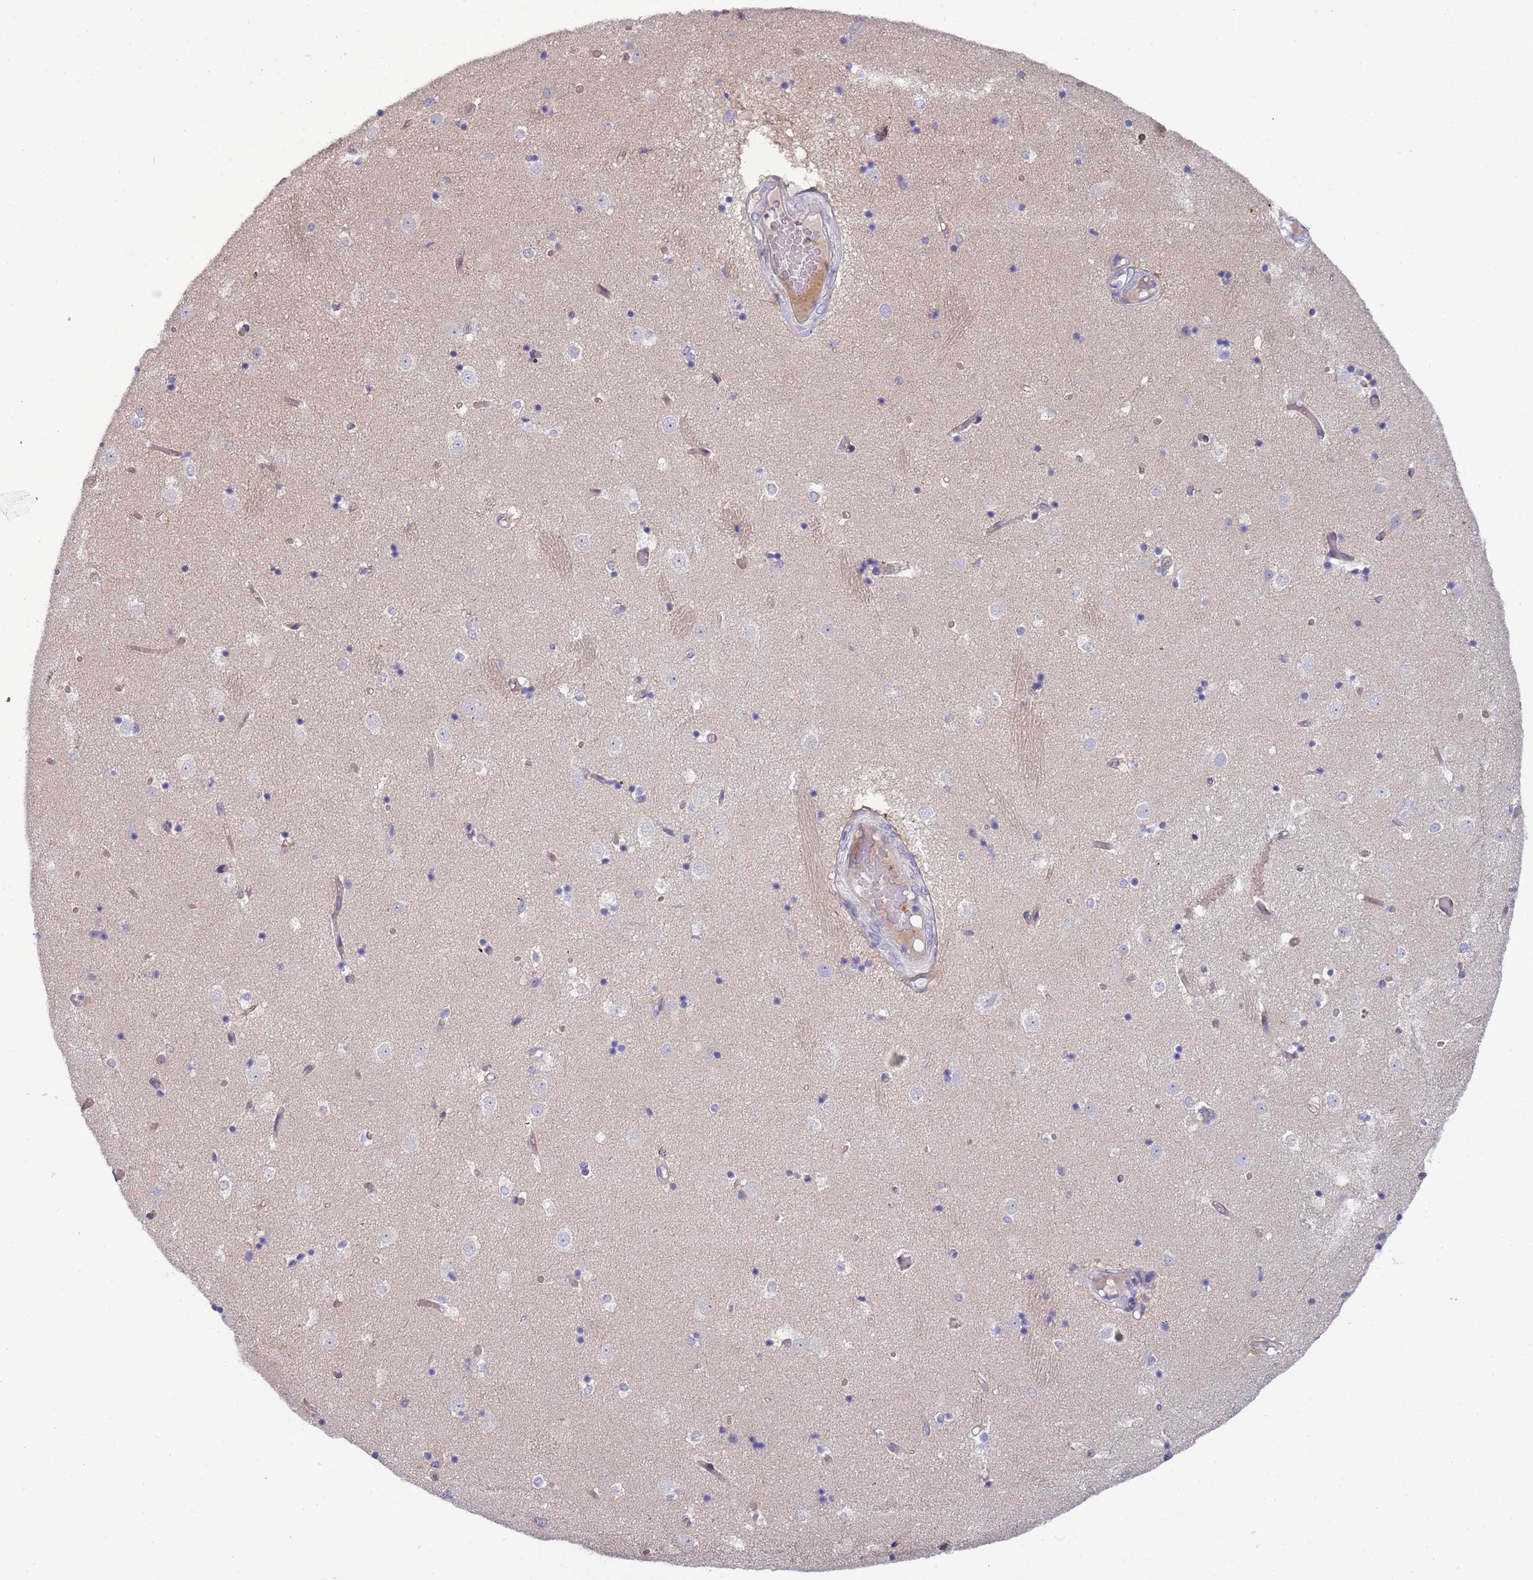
{"staining": {"intensity": "negative", "quantity": "none", "location": "none"}, "tissue": "caudate", "cell_type": "Glial cells", "image_type": "normal", "snomed": [{"axis": "morphology", "description": "Normal tissue, NOS"}, {"axis": "topography", "description": "Lateral ventricle wall"}], "caption": "This is an immunohistochemistry (IHC) image of normal caudate. There is no expression in glial cells.", "gene": "NBPF4", "patient": {"sex": "female", "age": 52}}